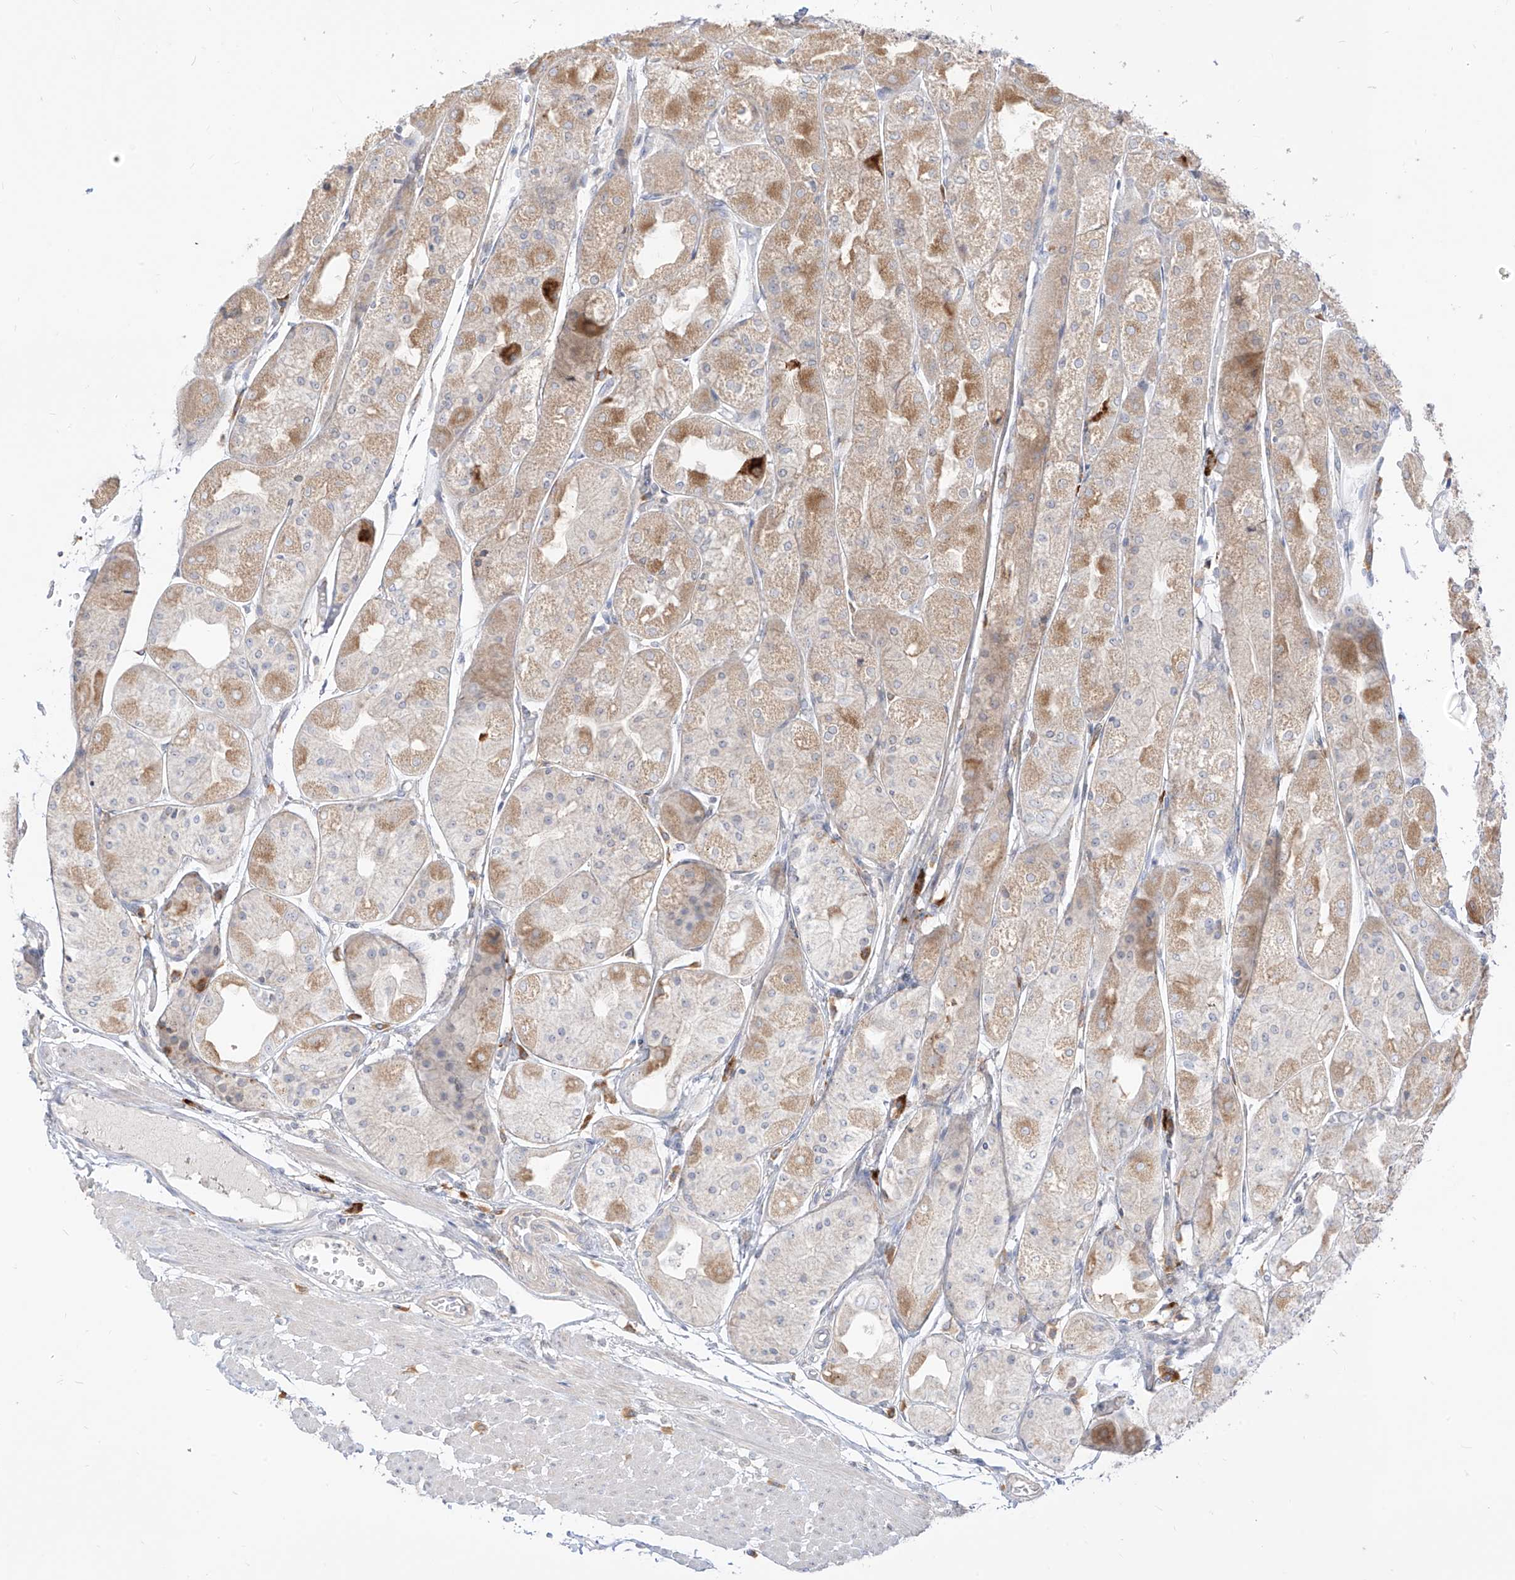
{"staining": {"intensity": "strong", "quantity": "25%-75%", "location": "cytoplasmic/membranous"}, "tissue": "stomach", "cell_type": "Glandular cells", "image_type": "normal", "snomed": [{"axis": "morphology", "description": "Normal tissue, NOS"}, {"axis": "topography", "description": "Stomach, upper"}], "caption": "A high amount of strong cytoplasmic/membranous positivity is identified in approximately 25%-75% of glandular cells in normal stomach.", "gene": "SYTL3", "patient": {"sex": "male", "age": 72}}